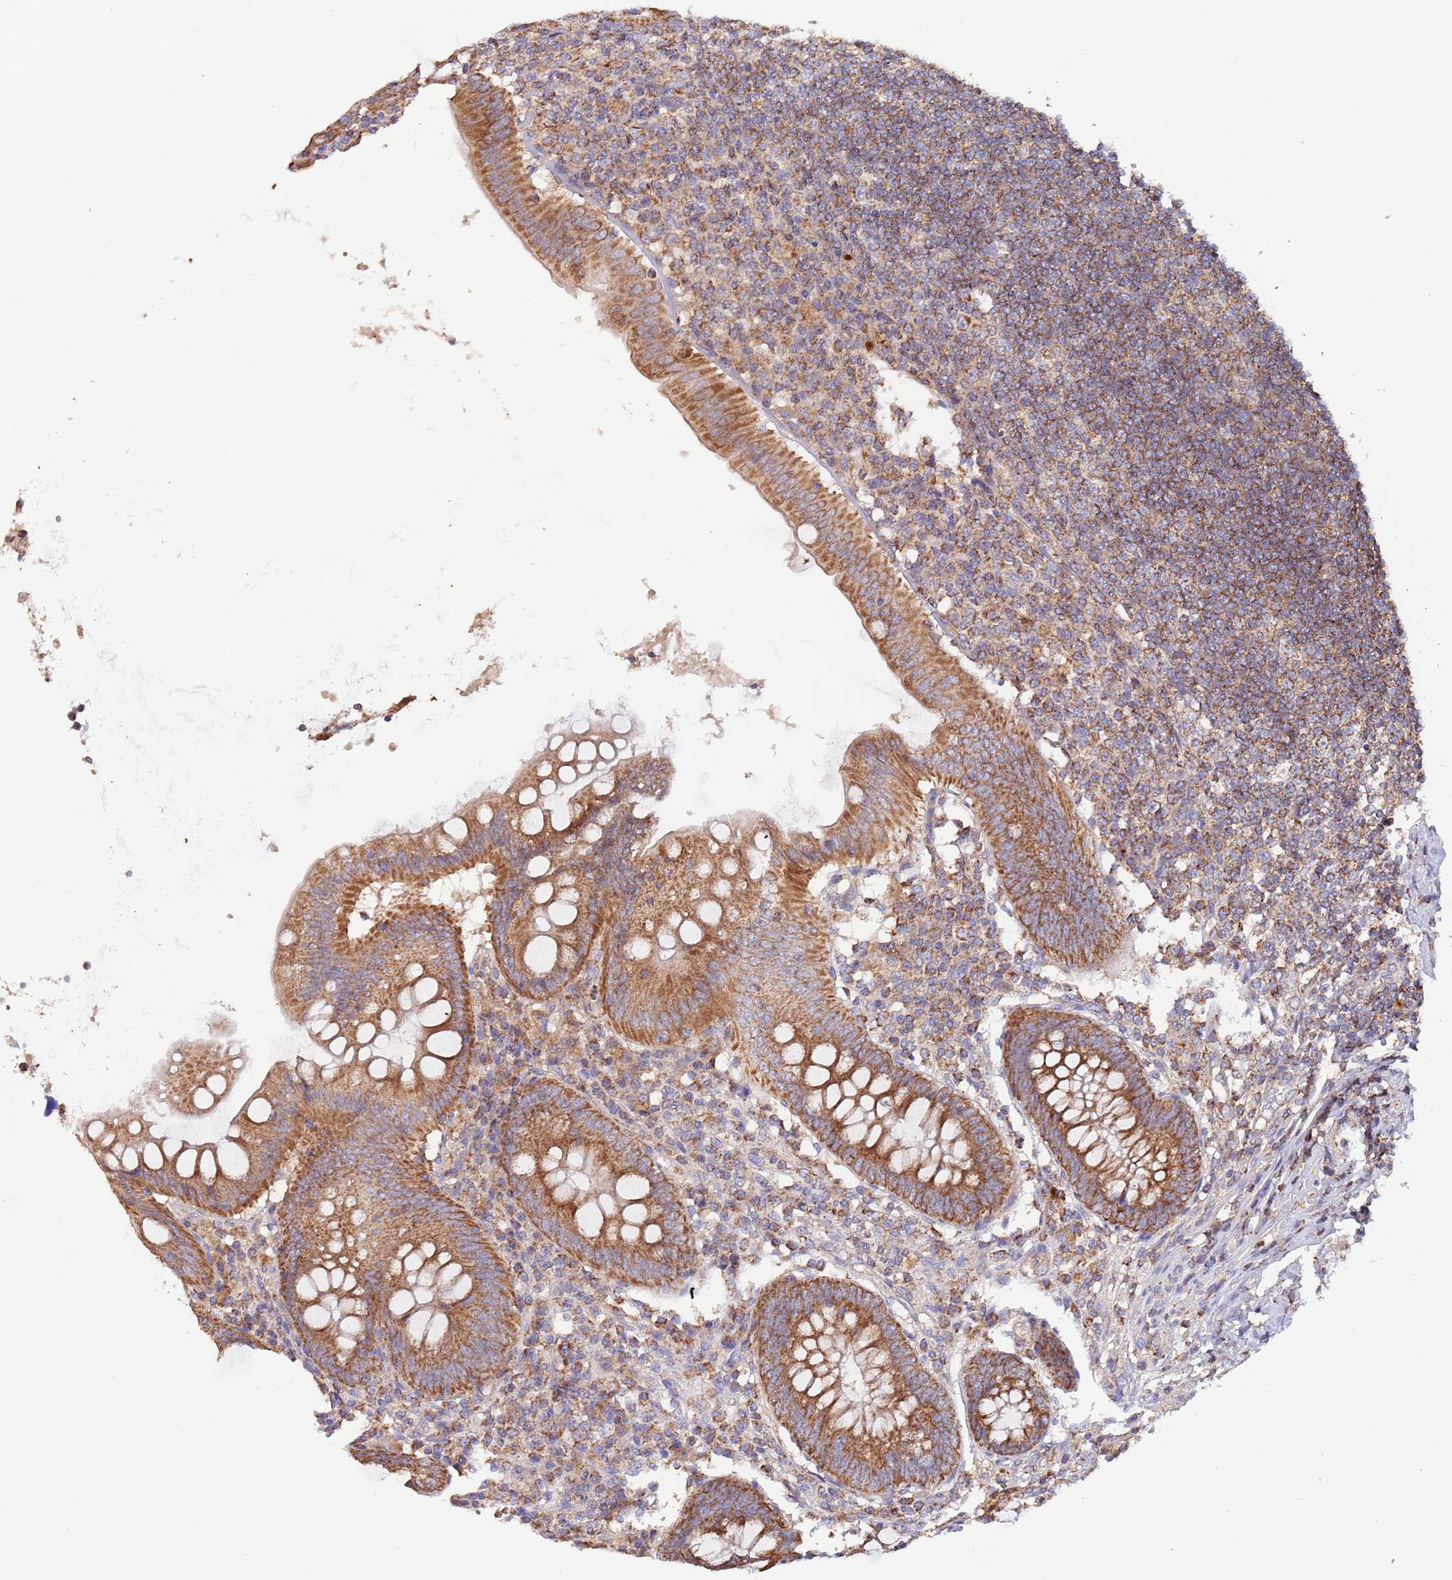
{"staining": {"intensity": "strong", "quantity": ">75%", "location": "cytoplasmic/membranous"}, "tissue": "appendix", "cell_type": "Glandular cells", "image_type": "normal", "snomed": [{"axis": "morphology", "description": "Normal tissue, NOS"}, {"axis": "topography", "description": "Appendix"}], "caption": "An immunohistochemistry photomicrograph of unremarkable tissue is shown. Protein staining in brown labels strong cytoplasmic/membranous positivity in appendix within glandular cells.", "gene": "DNAJA3", "patient": {"sex": "female", "age": 54}}